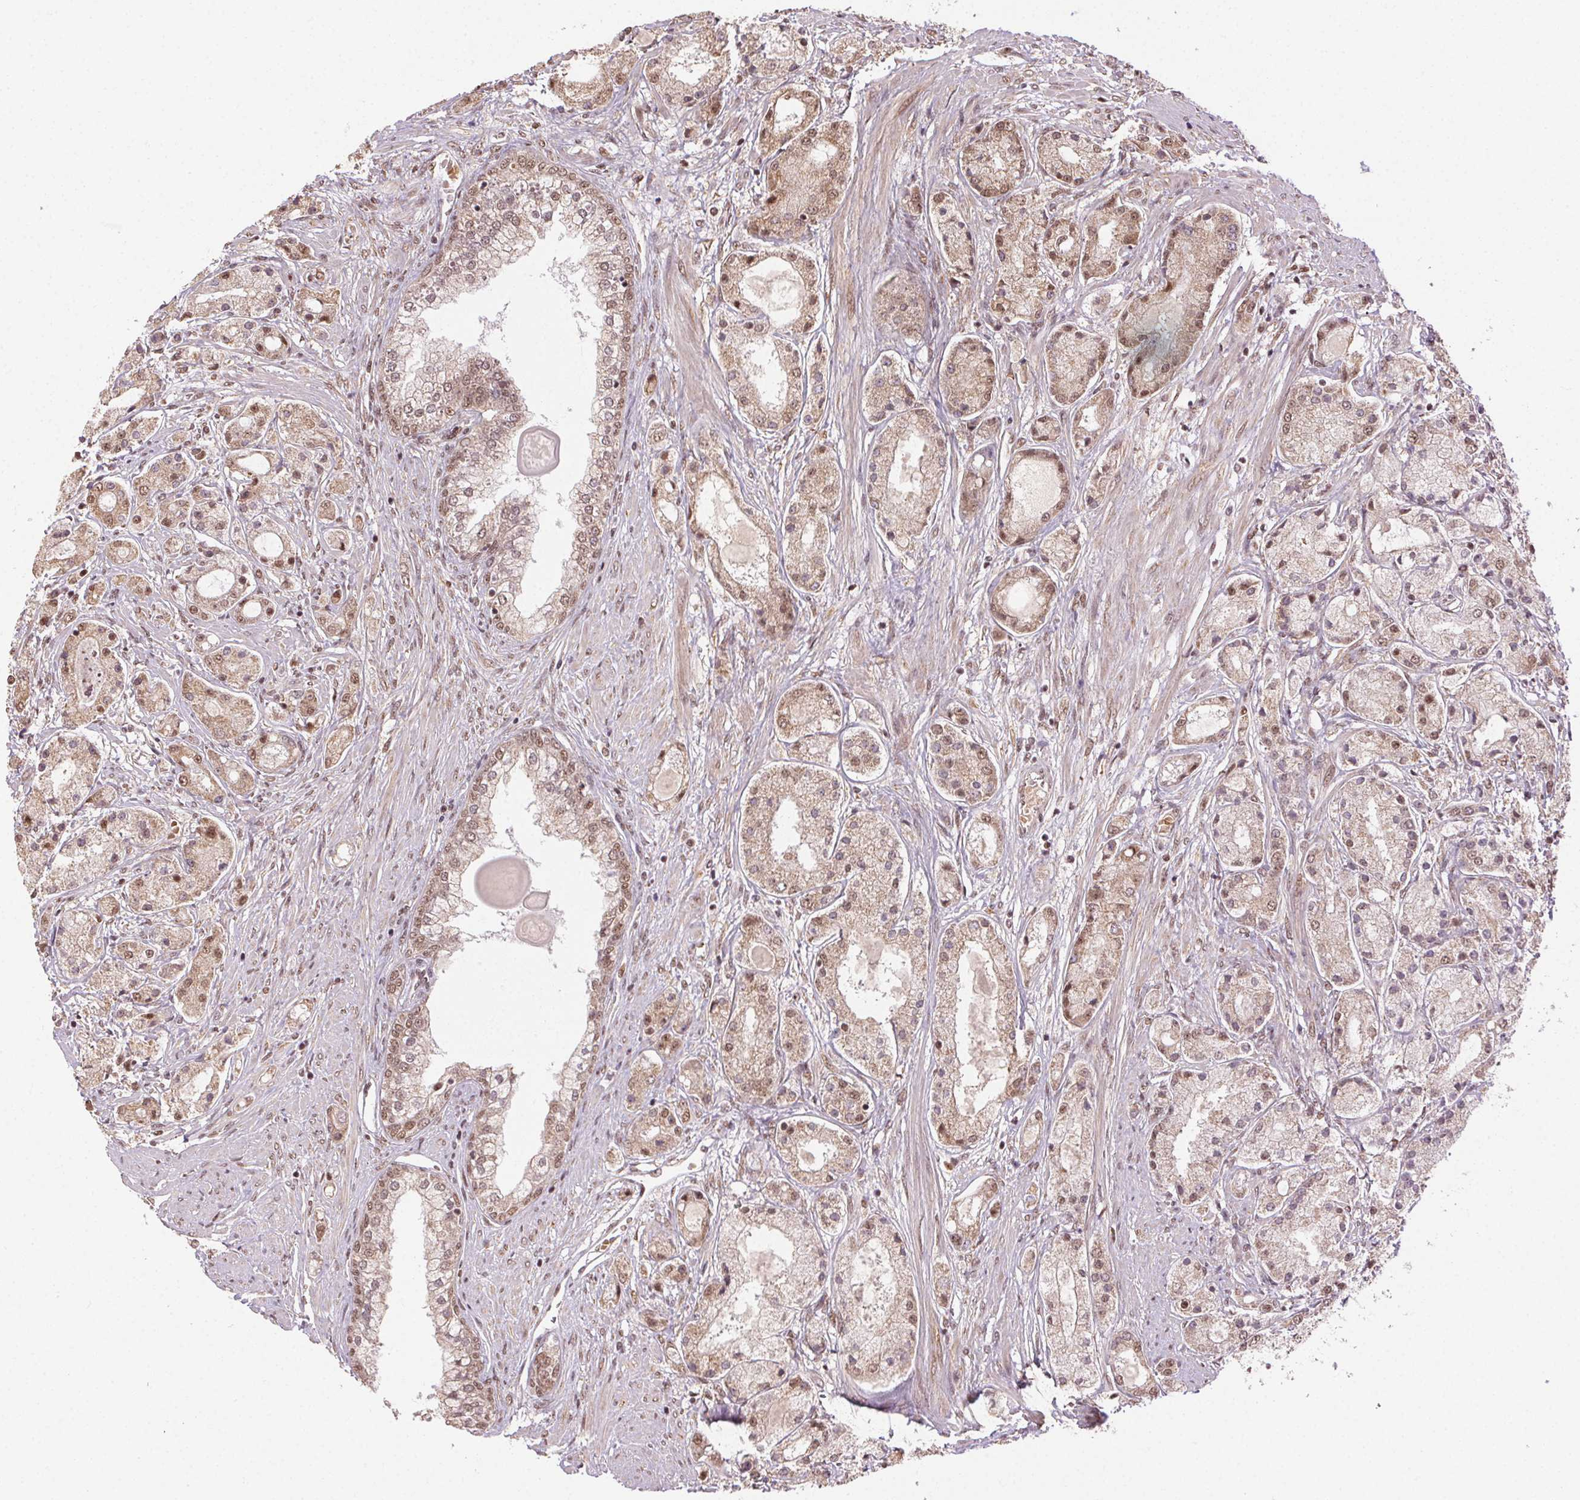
{"staining": {"intensity": "moderate", "quantity": "25%-75%", "location": "cytoplasmic/membranous,nuclear"}, "tissue": "prostate cancer", "cell_type": "Tumor cells", "image_type": "cancer", "snomed": [{"axis": "morphology", "description": "Adenocarcinoma, High grade"}, {"axis": "topography", "description": "Prostate"}], "caption": "Prostate adenocarcinoma (high-grade) stained for a protein shows moderate cytoplasmic/membranous and nuclear positivity in tumor cells.", "gene": "TREML4", "patient": {"sex": "male", "age": 67}}